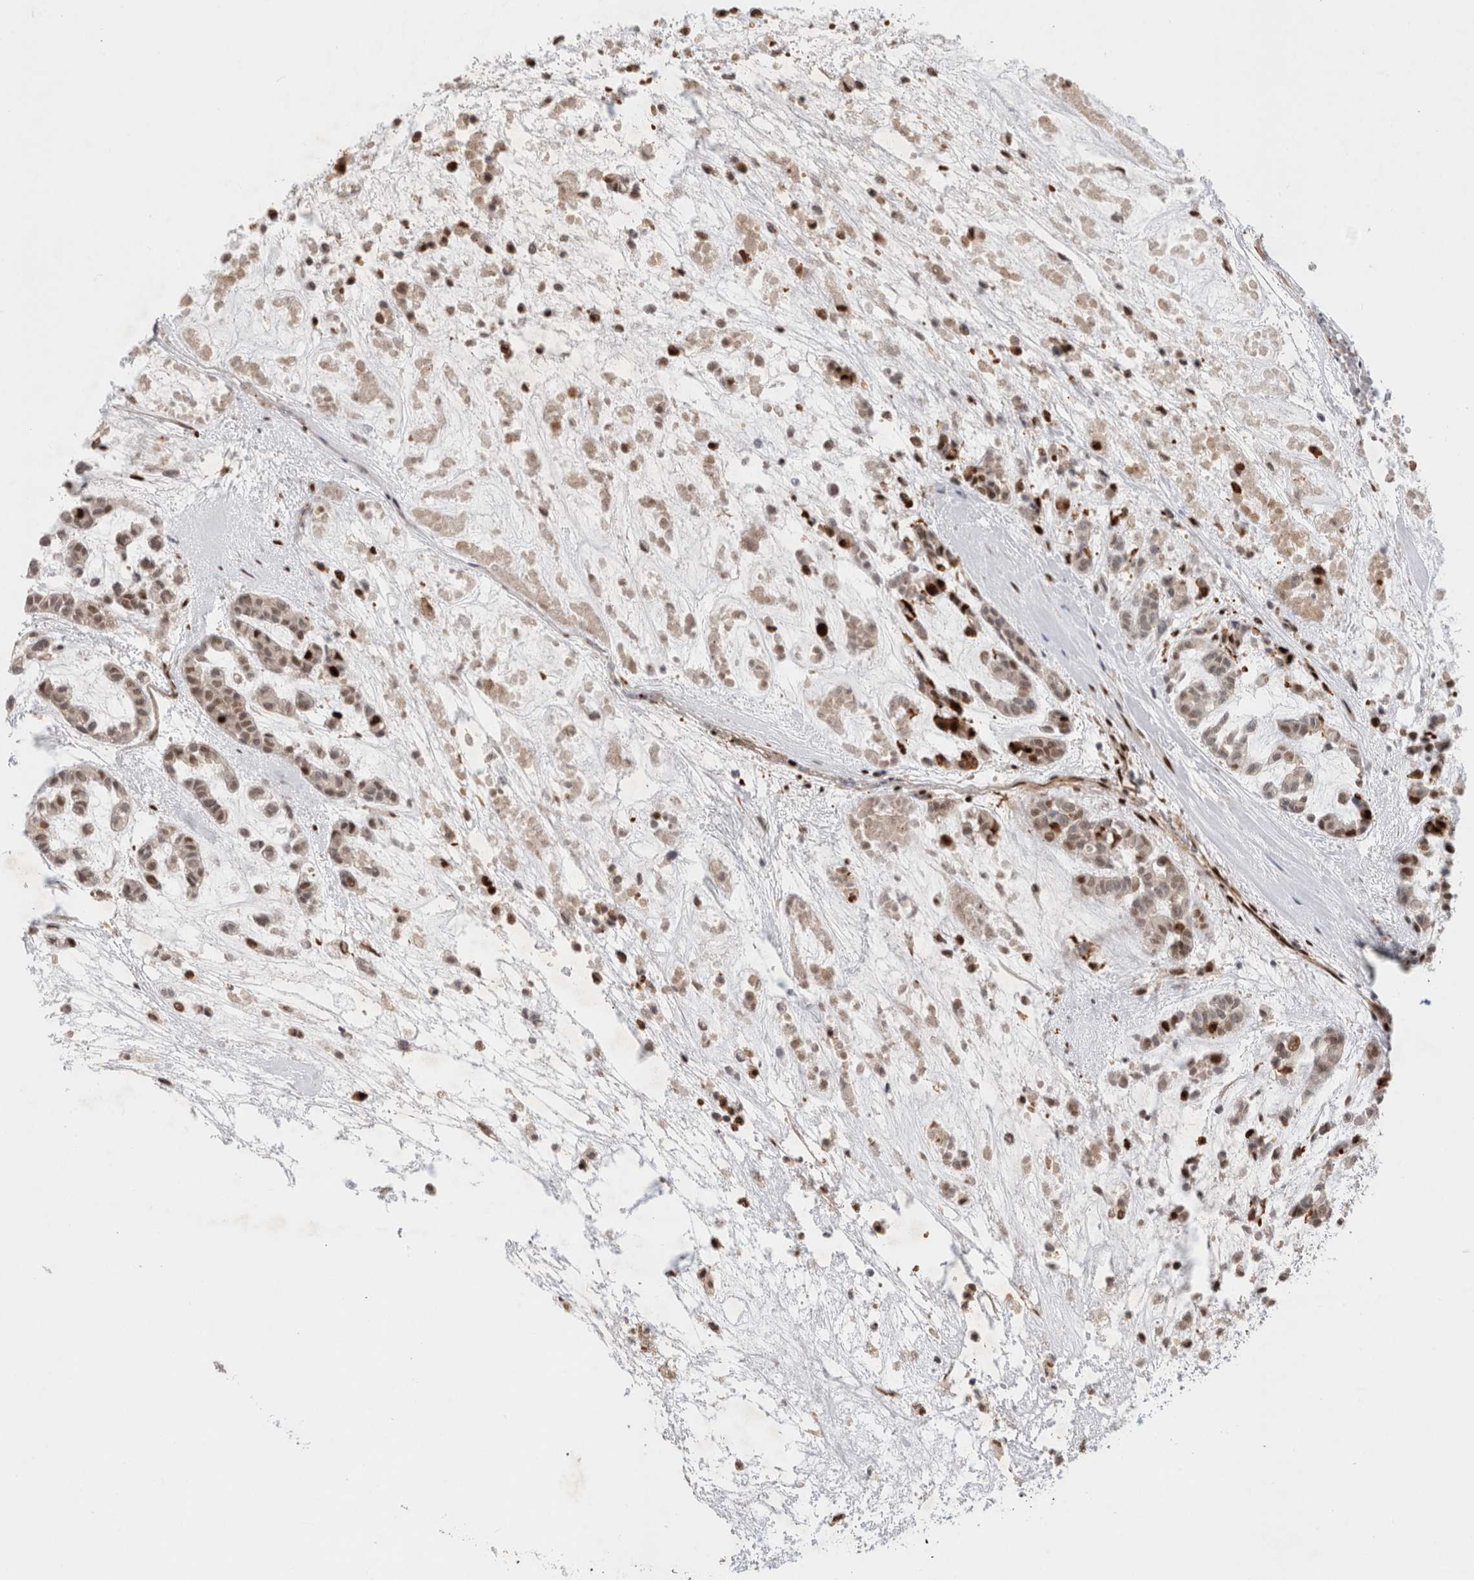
{"staining": {"intensity": "moderate", "quantity": ">75%", "location": "nuclear"}, "tissue": "head and neck cancer", "cell_type": "Tumor cells", "image_type": "cancer", "snomed": [{"axis": "morphology", "description": "Adenocarcinoma, NOS"}, {"axis": "morphology", "description": "Adenoma, NOS"}, {"axis": "topography", "description": "Head-Neck"}], "caption": "This is a micrograph of immunohistochemistry (IHC) staining of head and neck cancer, which shows moderate staining in the nuclear of tumor cells.", "gene": "TCF4", "patient": {"sex": "female", "age": 55}}